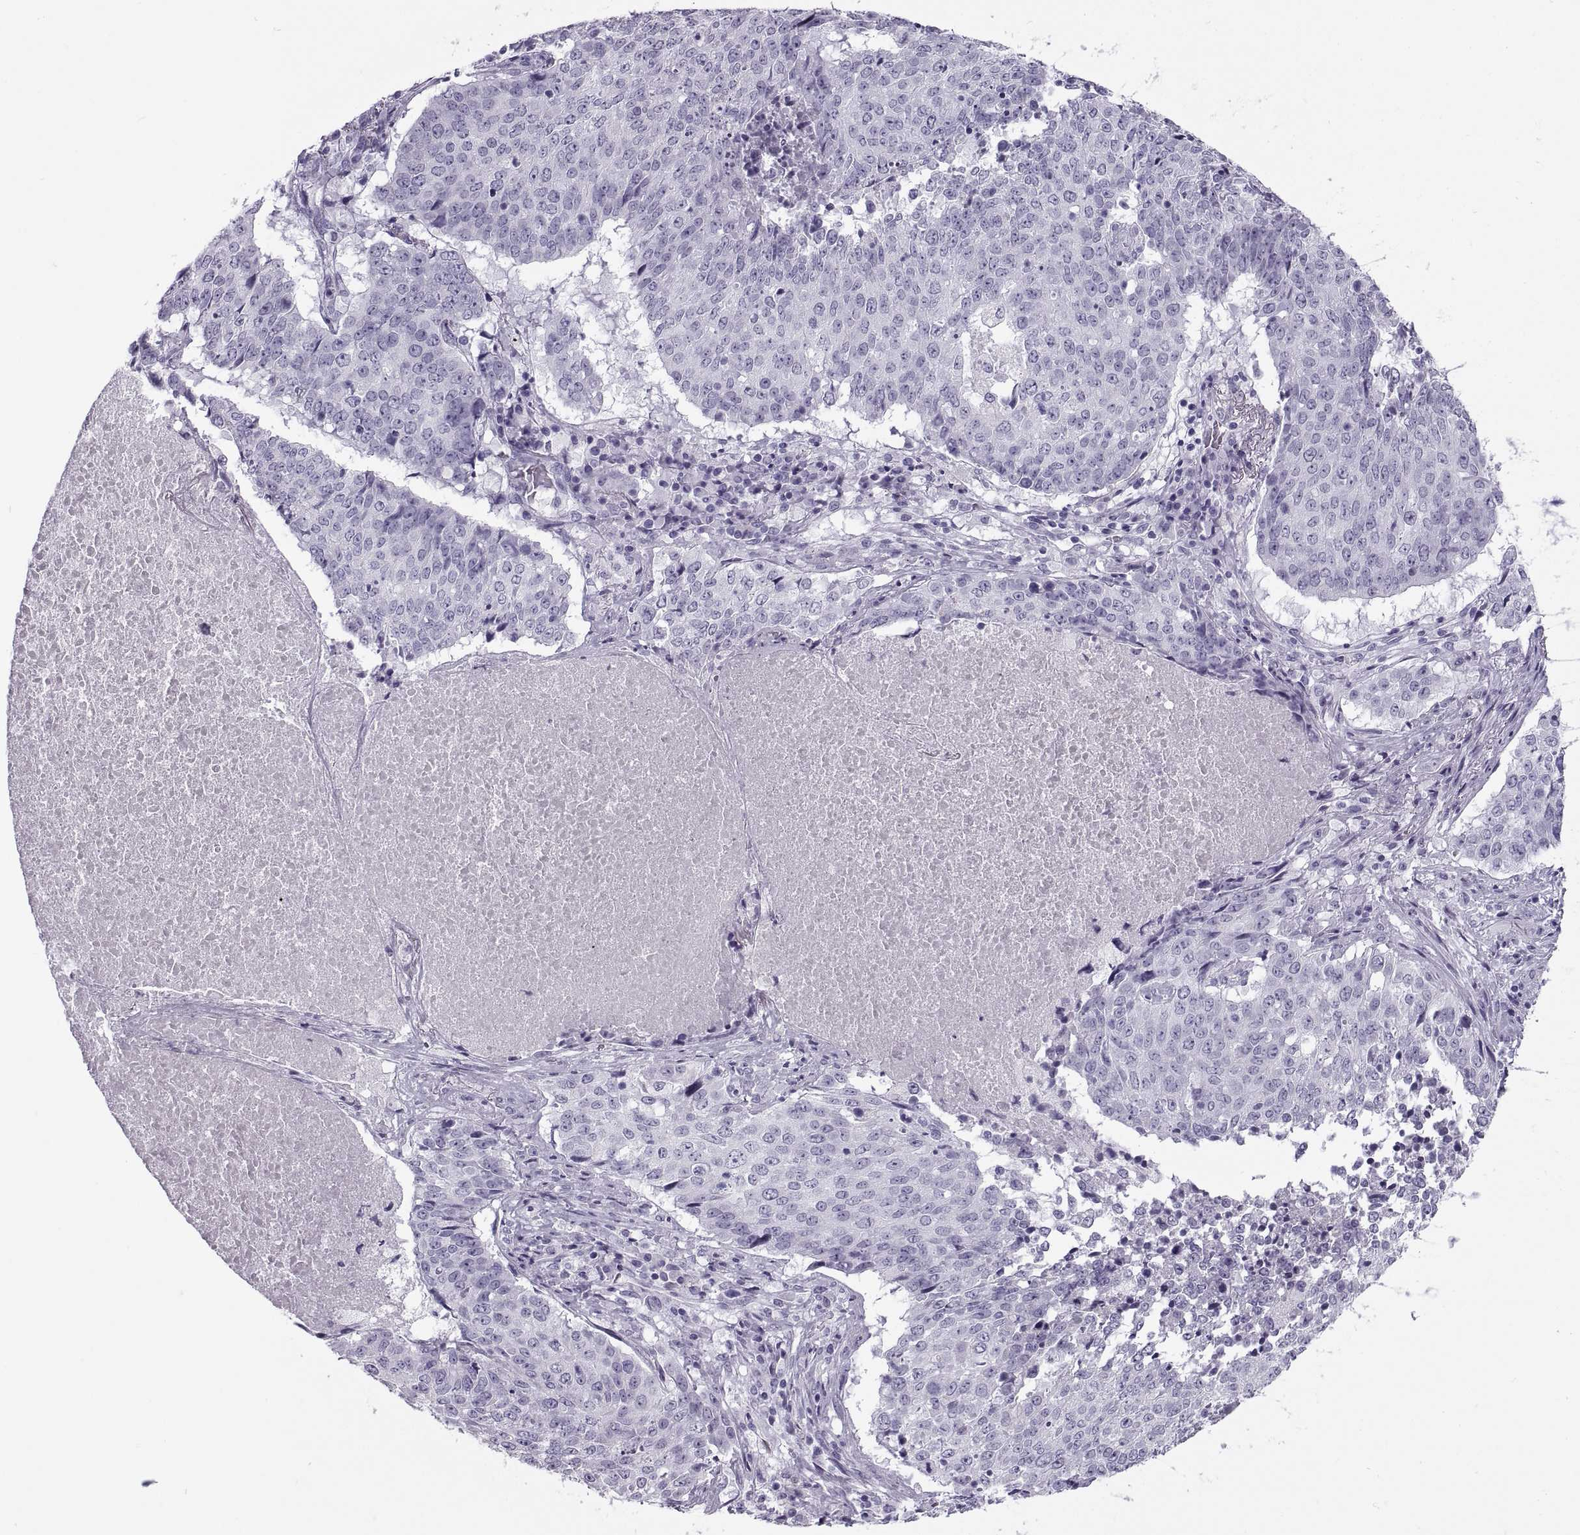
{"staining": {"intensity": "negative", "quantity": "none", "location": "none"}, "tissue": "lung cancer", "cell_type": "Tumor cells", "image_type": "cancer", "snomed": [{"axis": "morphology", "description": "Normal tissue, NOS"}, {"axis": "morphology", "description": "Squamous cell carcinoma, NOS"}, {"axis": "topography", "description": "Bronchus"}, {"axis": "topography", "description": "Lung"}], "caption": "DAB (3,3'-diaminobenzidine) immunohistochemical staining of human lung cancer reveals no significant staining in tumor cells.", "gene": "RLBP1", "patient": {"sex": "male", "age": 64}}